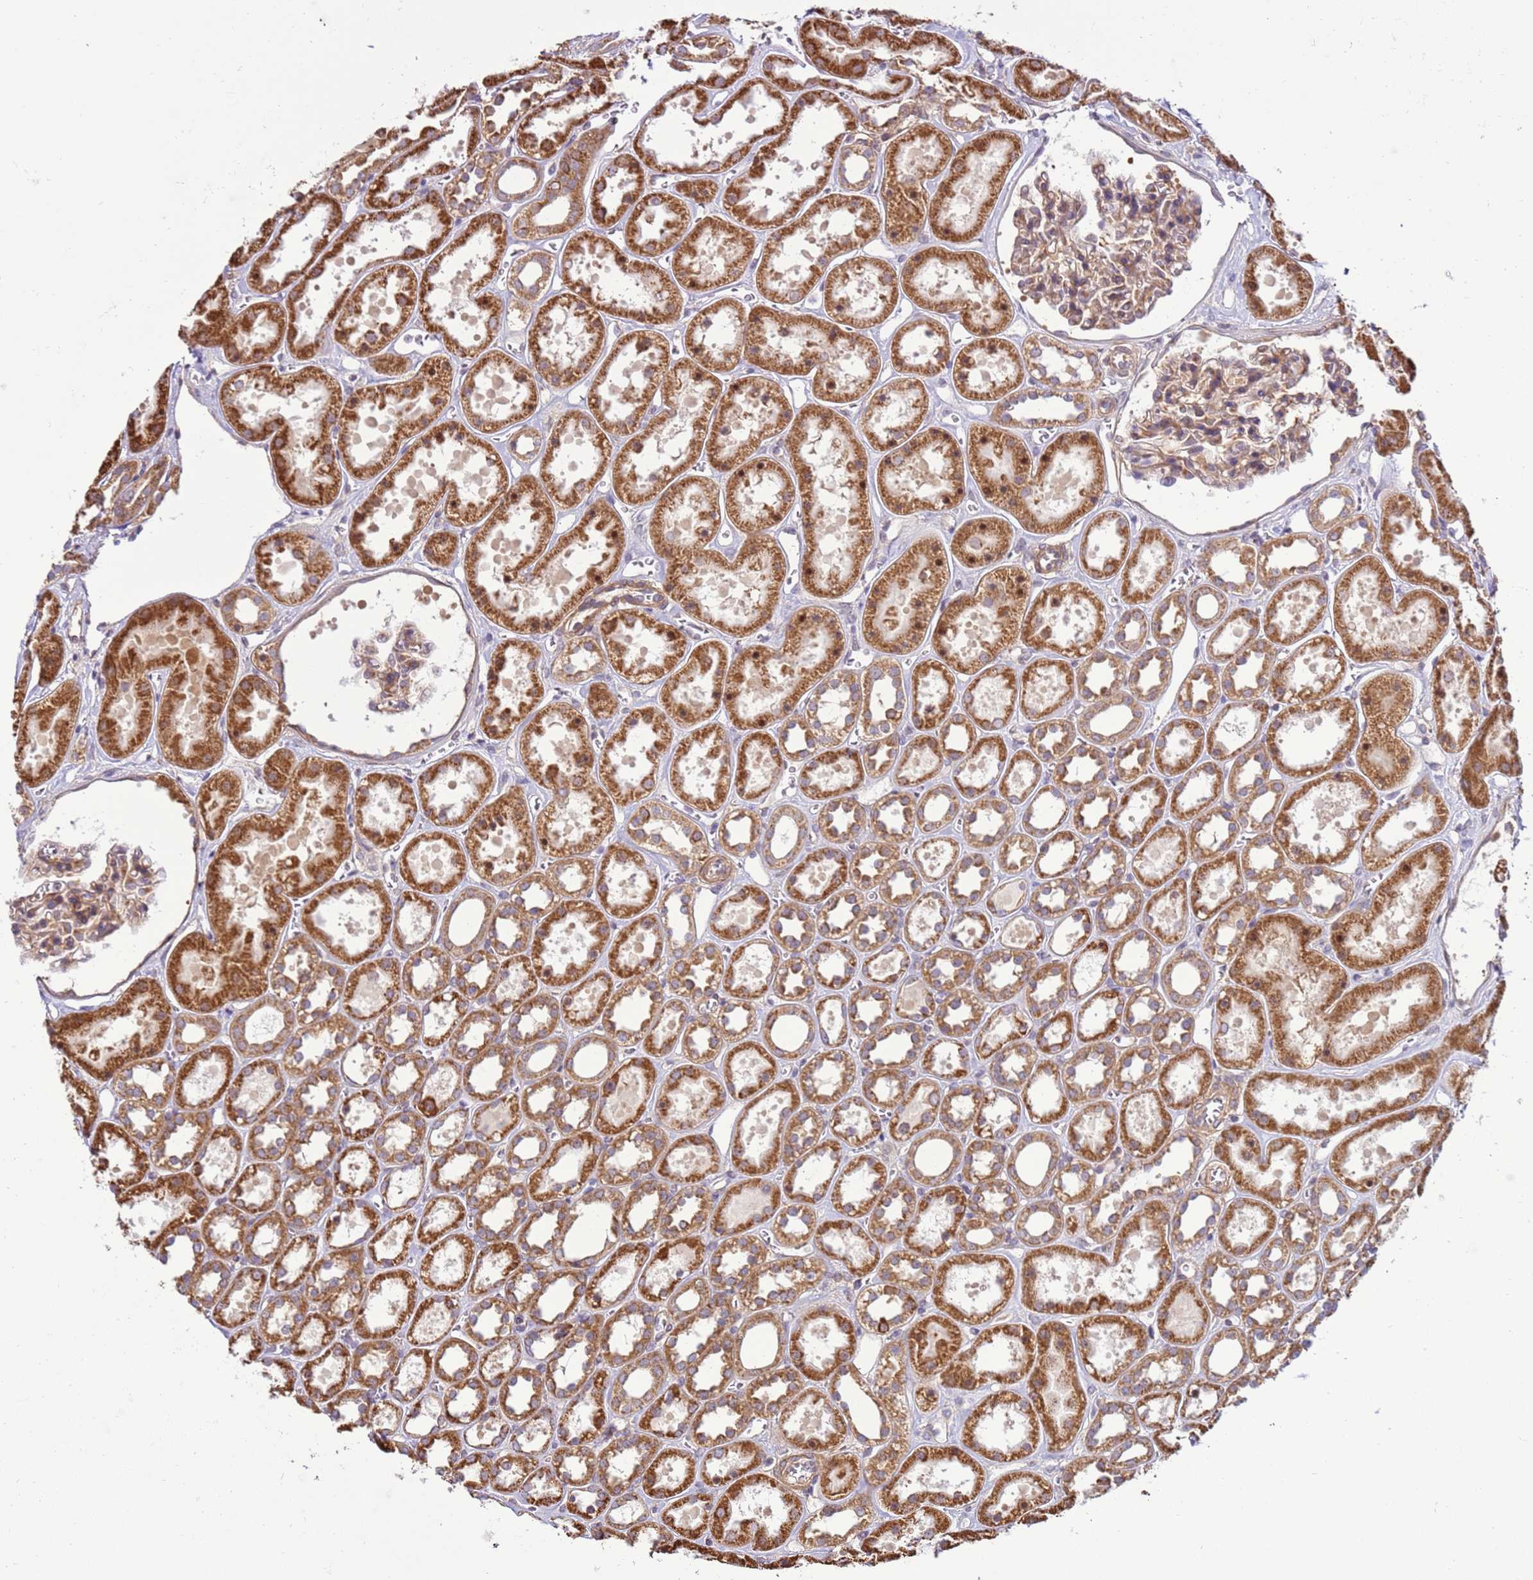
{"staining": {"intensity": "moderate", "quantity": ">75%", "location": "cytoplasmic/membranous"}, "tissue": "kidney", "cell_type": "Cells in glomeruli", "image_type": "normal", "snomed": [{"axis": "morphology", "description": "Normal tissue, NOS"}, {"axis": "topography", "description": "Kidney"}], "caption": "Unremarkable kidney was stained to show a protein in brown. There is medium levels of moderate cytoplasmic/membranous positivity in about >75% of cells in glomeruli. (Stains: DAB in brown, nuclei in blue, Microscopy: brightfield microscopy at high magnification).", "gene": "SCARA3", "patient": {"sex": "female", "age": 41}}